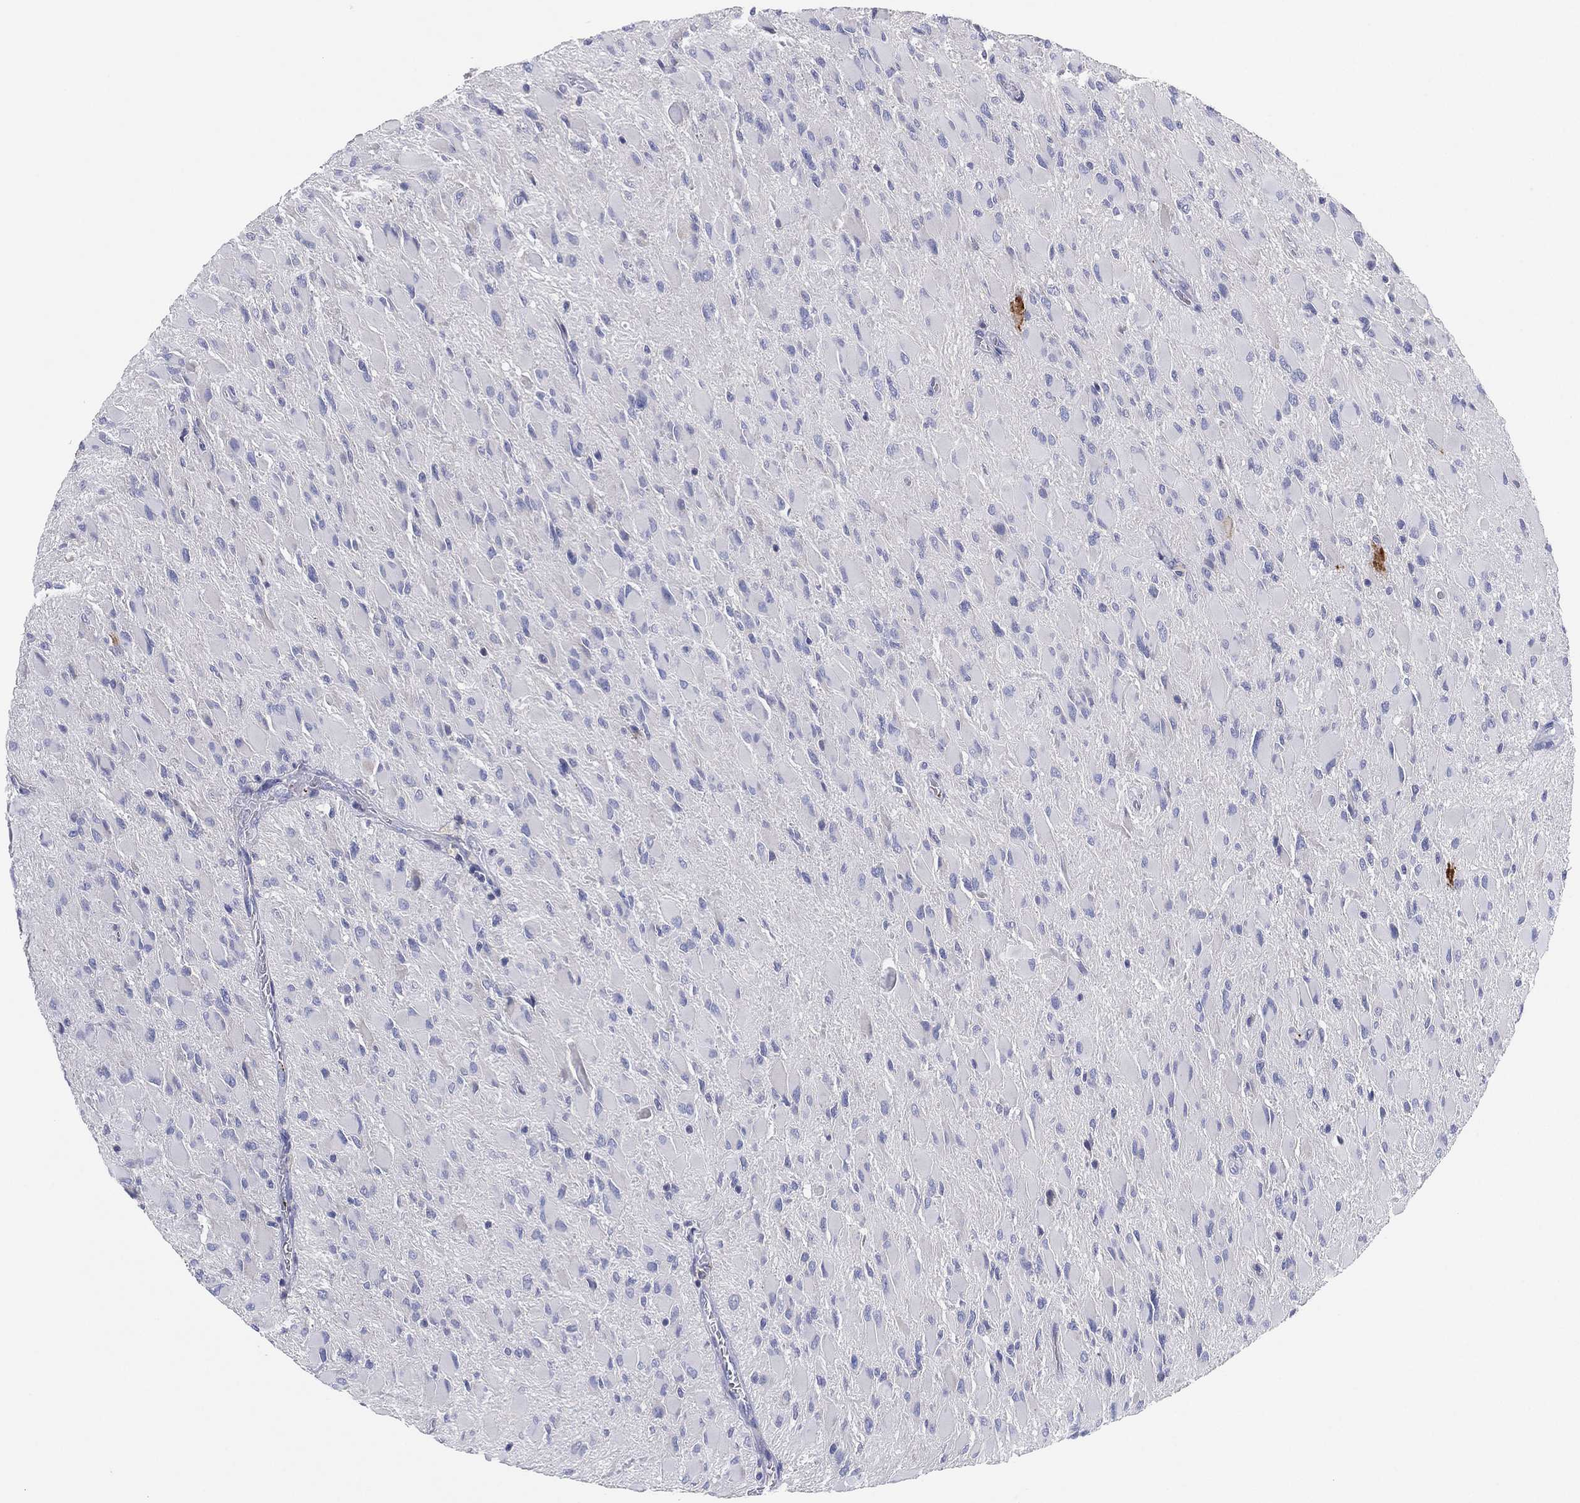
{"staining": {"intensity": "negative", "quantity": "none", "location": "none"}, "tissue": "glioma", "cell_type": "Tumor cells", "image_type": "cancer", "snomed": [{"axis": "morphology", "description": "Glioma, malignant, High grade"}, {"axis": "topography", "description": "Cerebral cortex"}], "caption": "Malignant glioma (high-grade) was stained to show a protein in brown. There is no significant positivity in tumor cells. The staining was performed using DAB to visualize the protein expression in brown, while the nuclei were stained in blue with hematoxylin (Magnification: 20x).", "gene": "TMEM40", "patient": {"sex": "female", "age": 36}}